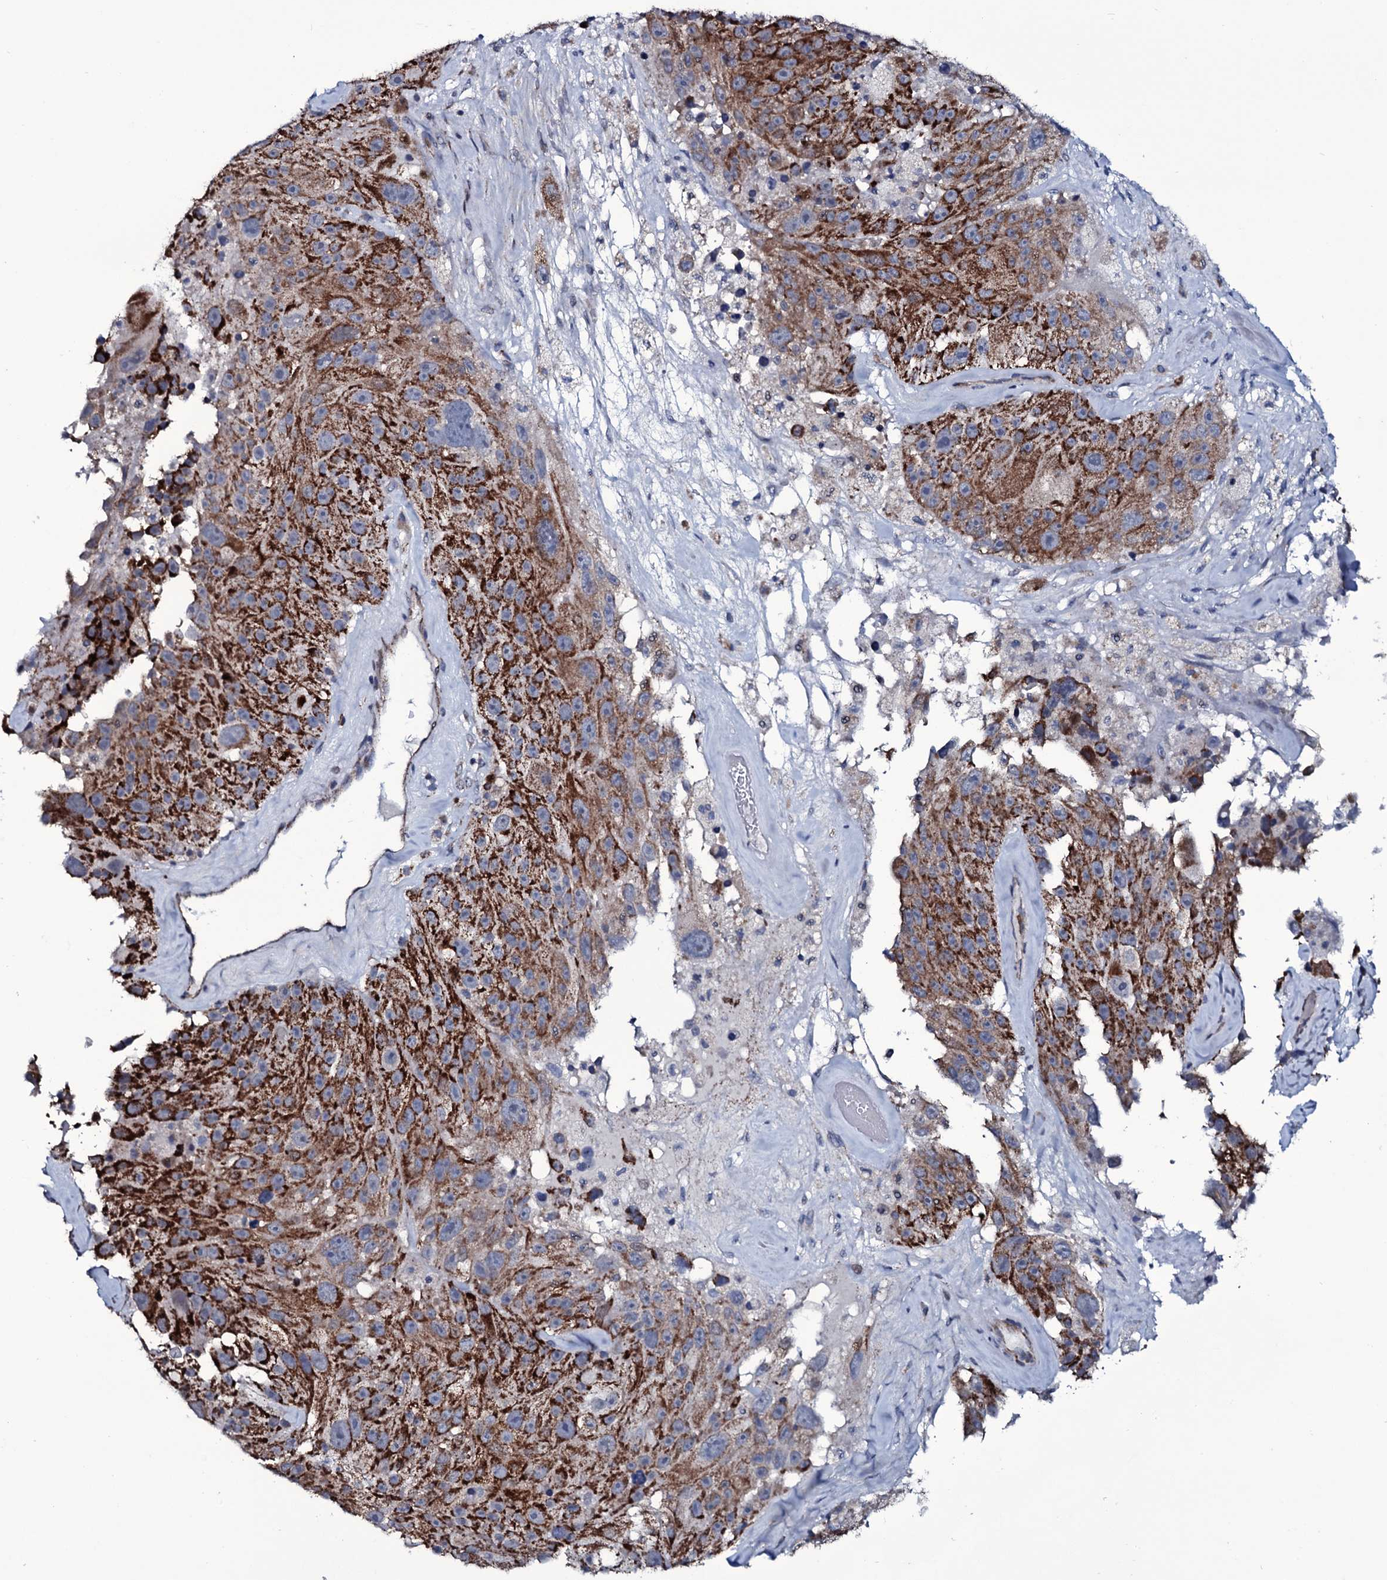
{"staining": {"intensity": "strong", "quantity": ">75%", "location": "cytoplasmic/membranous"}, "tissue": "melanoma", "cell_type": "Tumor cells", "image_type": "cancer", "snomed": [{"axis": "morphology", "description": "Malignant melanoma, Metastatic site"}, {"axis": "topography", "description": "Lymph node"}], "caption": "There is high levels of strong cytoplasmic/membranous positivity in tumor cells of melanoma, as demonstrated by immunohistochemical staining (brown color).", "gene": "WIPF3", "patient": {"sex": "male", "age": 62}}